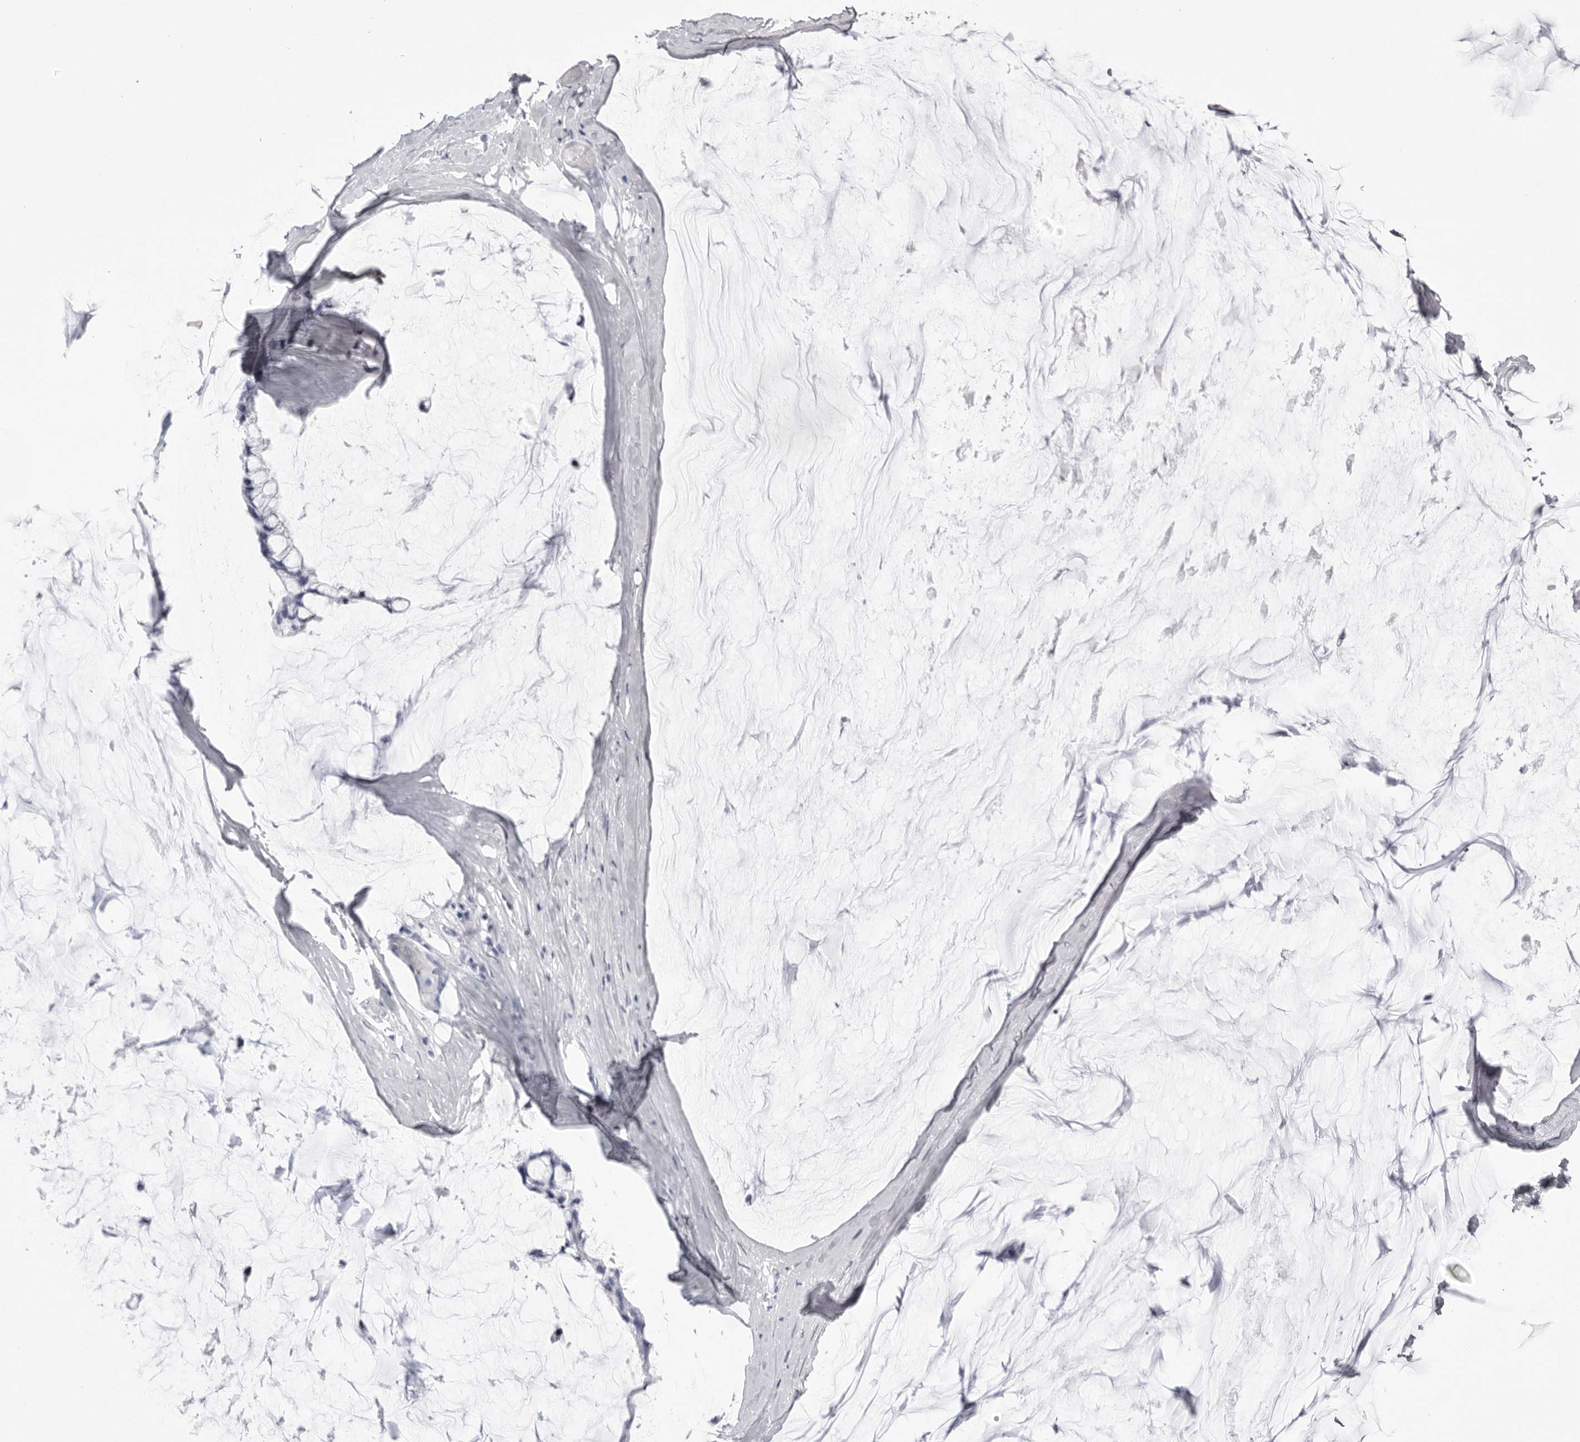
{"staining": {"intensity": "negative", "quantity": "none", "location": "none"}, "tissue": "ovarian cancer", "cell_type": "Tumor cells", "image_type": "cancer", "snomed": [{"axis": "morphology", "description": "Cystadenocarcinoma, mucinous, NOS"}, {"axis": "topography", "description": "Ovary"}], "caption": "Immunohistochemical staining of human ovarian mucinous cystadenocarcinoma shows no significant positivity in tumor cells. The staining is performed using DAB brown chromogen with nuclei counter-stained in using hematoxylin.", "gene": "TMOD4", "patient": {"sex": "female", "age": 39}}